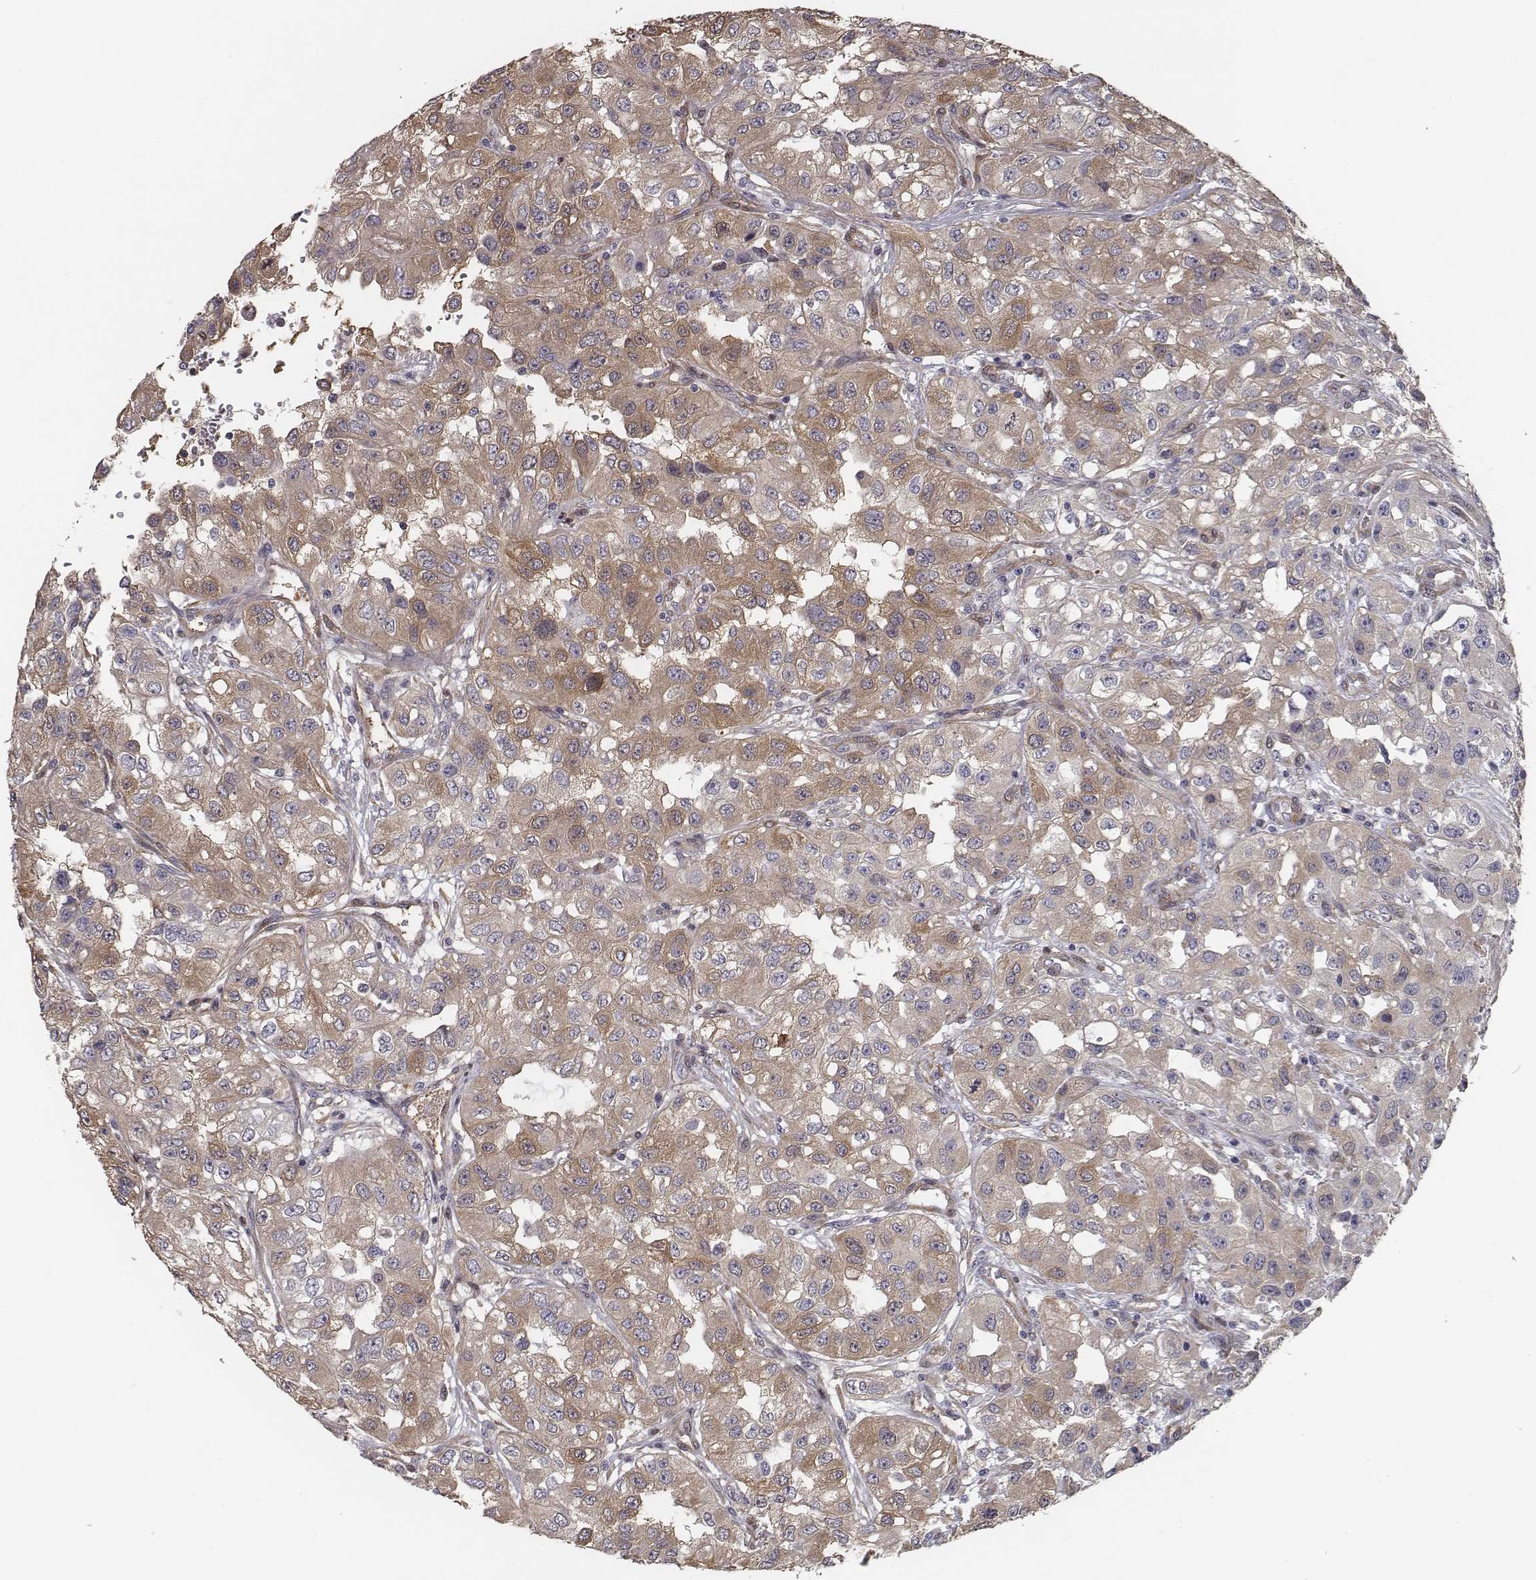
{"staining": {"intensity": "moderate", "quantity": ">75%", "location": "cytoplasmic/membranous"}, "tissue": "renal cancer", "cell_type": "Tumor cells", "image_type": "cancer", "snomed": [{"axis": "morphology", "description": "Adenocarcinoma, NOS"}, {"axis": "topography", "description": "Kidney"}], "caption": "Renal adenocarcinoma tissue shows moderate cytoplasmic/membranous positivity in about >75% of tumor cells", "gene": "ISYNA1", "patient": {"sex": "male", "age": 64}}